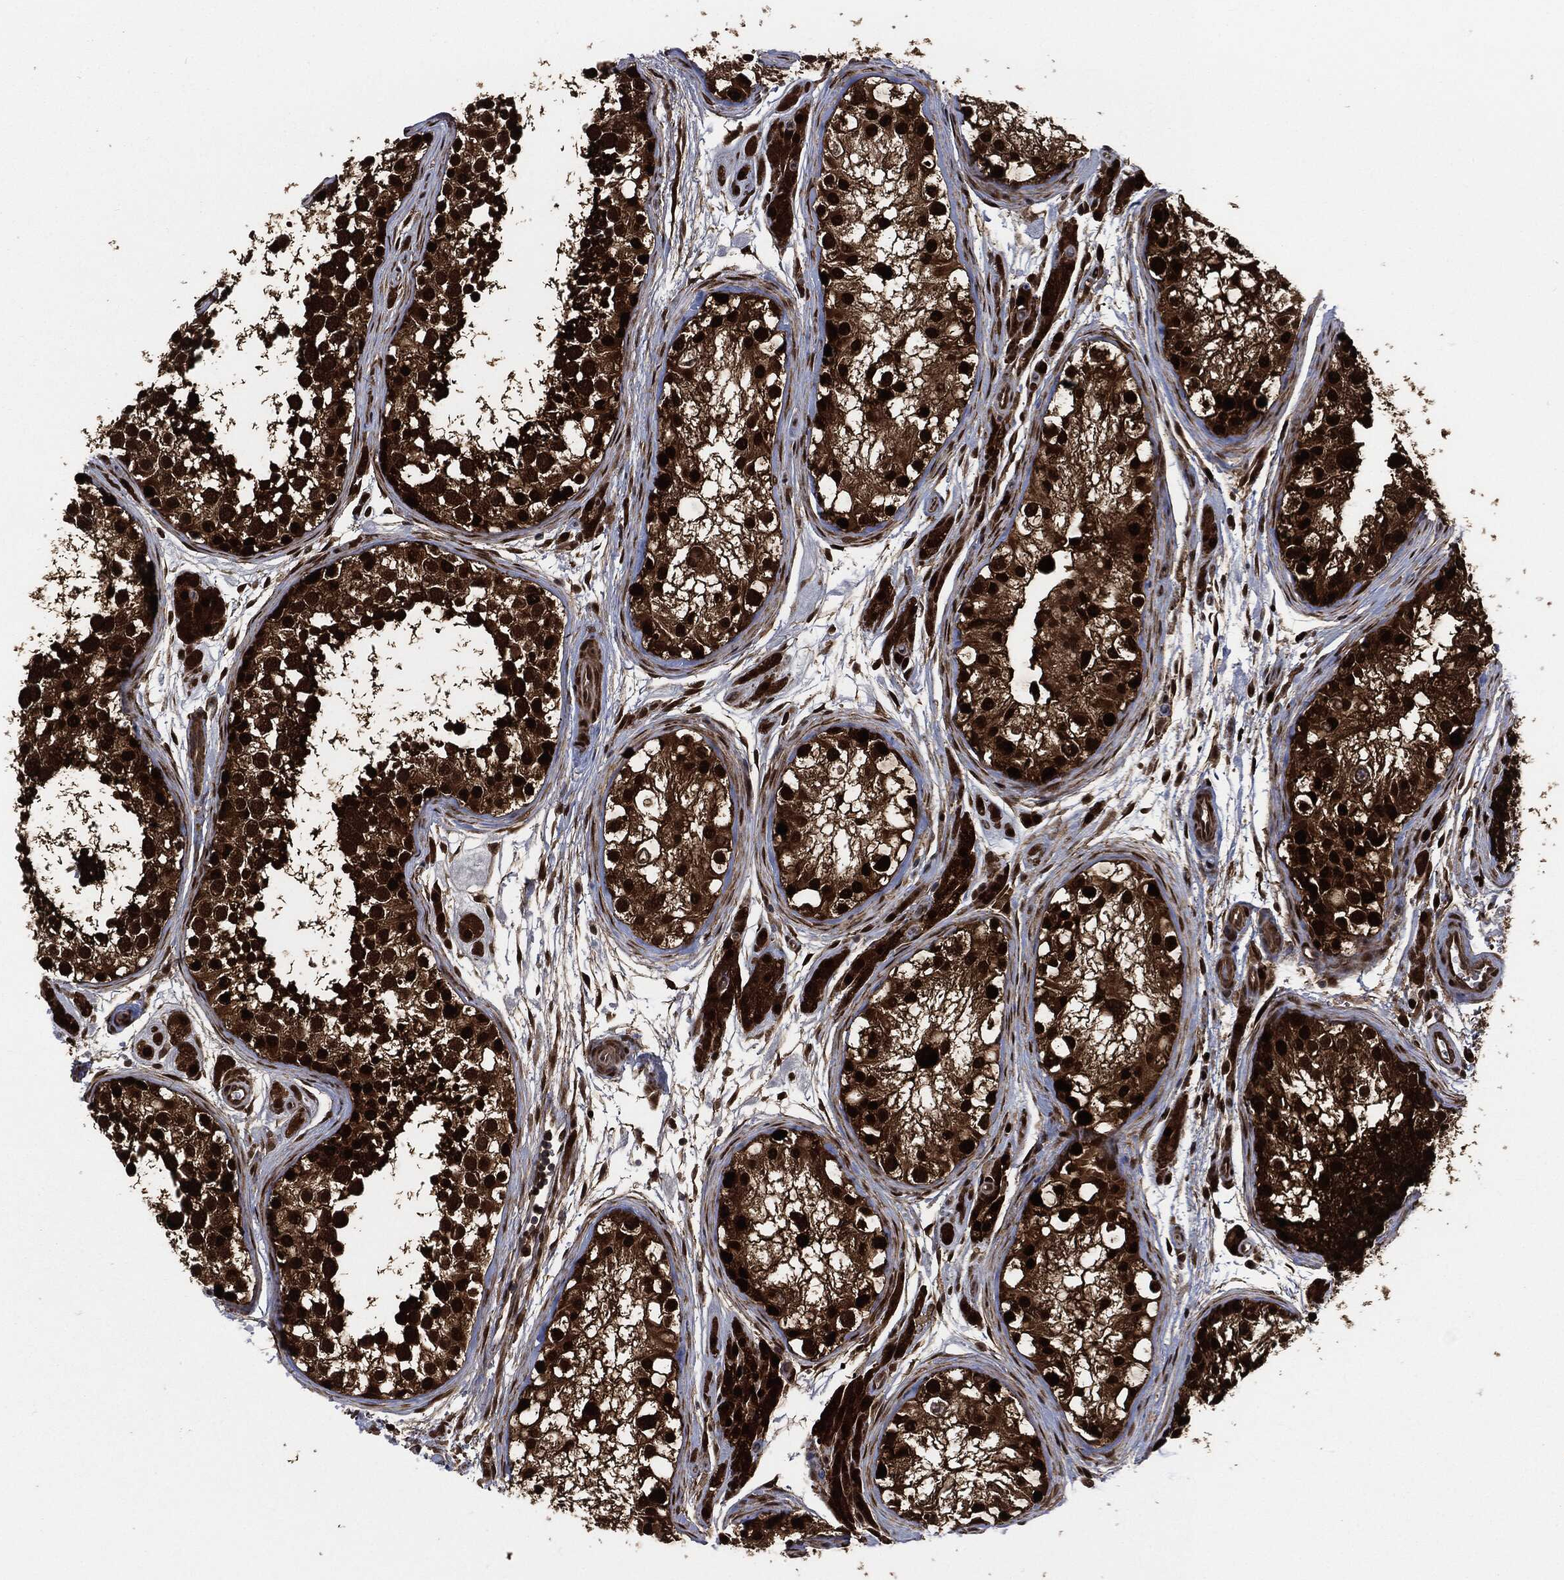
{"staining": {"intensity": "strong", "quantity": ">75%", "location": "cytoplasmic/membranous,nuclear"}, "tissue": "testis", "cell_type": "Cells in seminiferous ducts", "image_type": "normal", "snomed": [{"axis": "morphology", "description": "Normal tissue, NOS"}, {"axis": "topography", "description": "Testis"}], "caption": "Immunohistochemistry (IHC) (DAB (3,3'-diaminobenzidine)) staining of normal testis reveals strong cytoplasmic/membranous,nuclear protein staining in about >75% of cells in seminiferous ducts.", "gene": "DCTN1", "patient": {"sex": "male", "age": 31}}